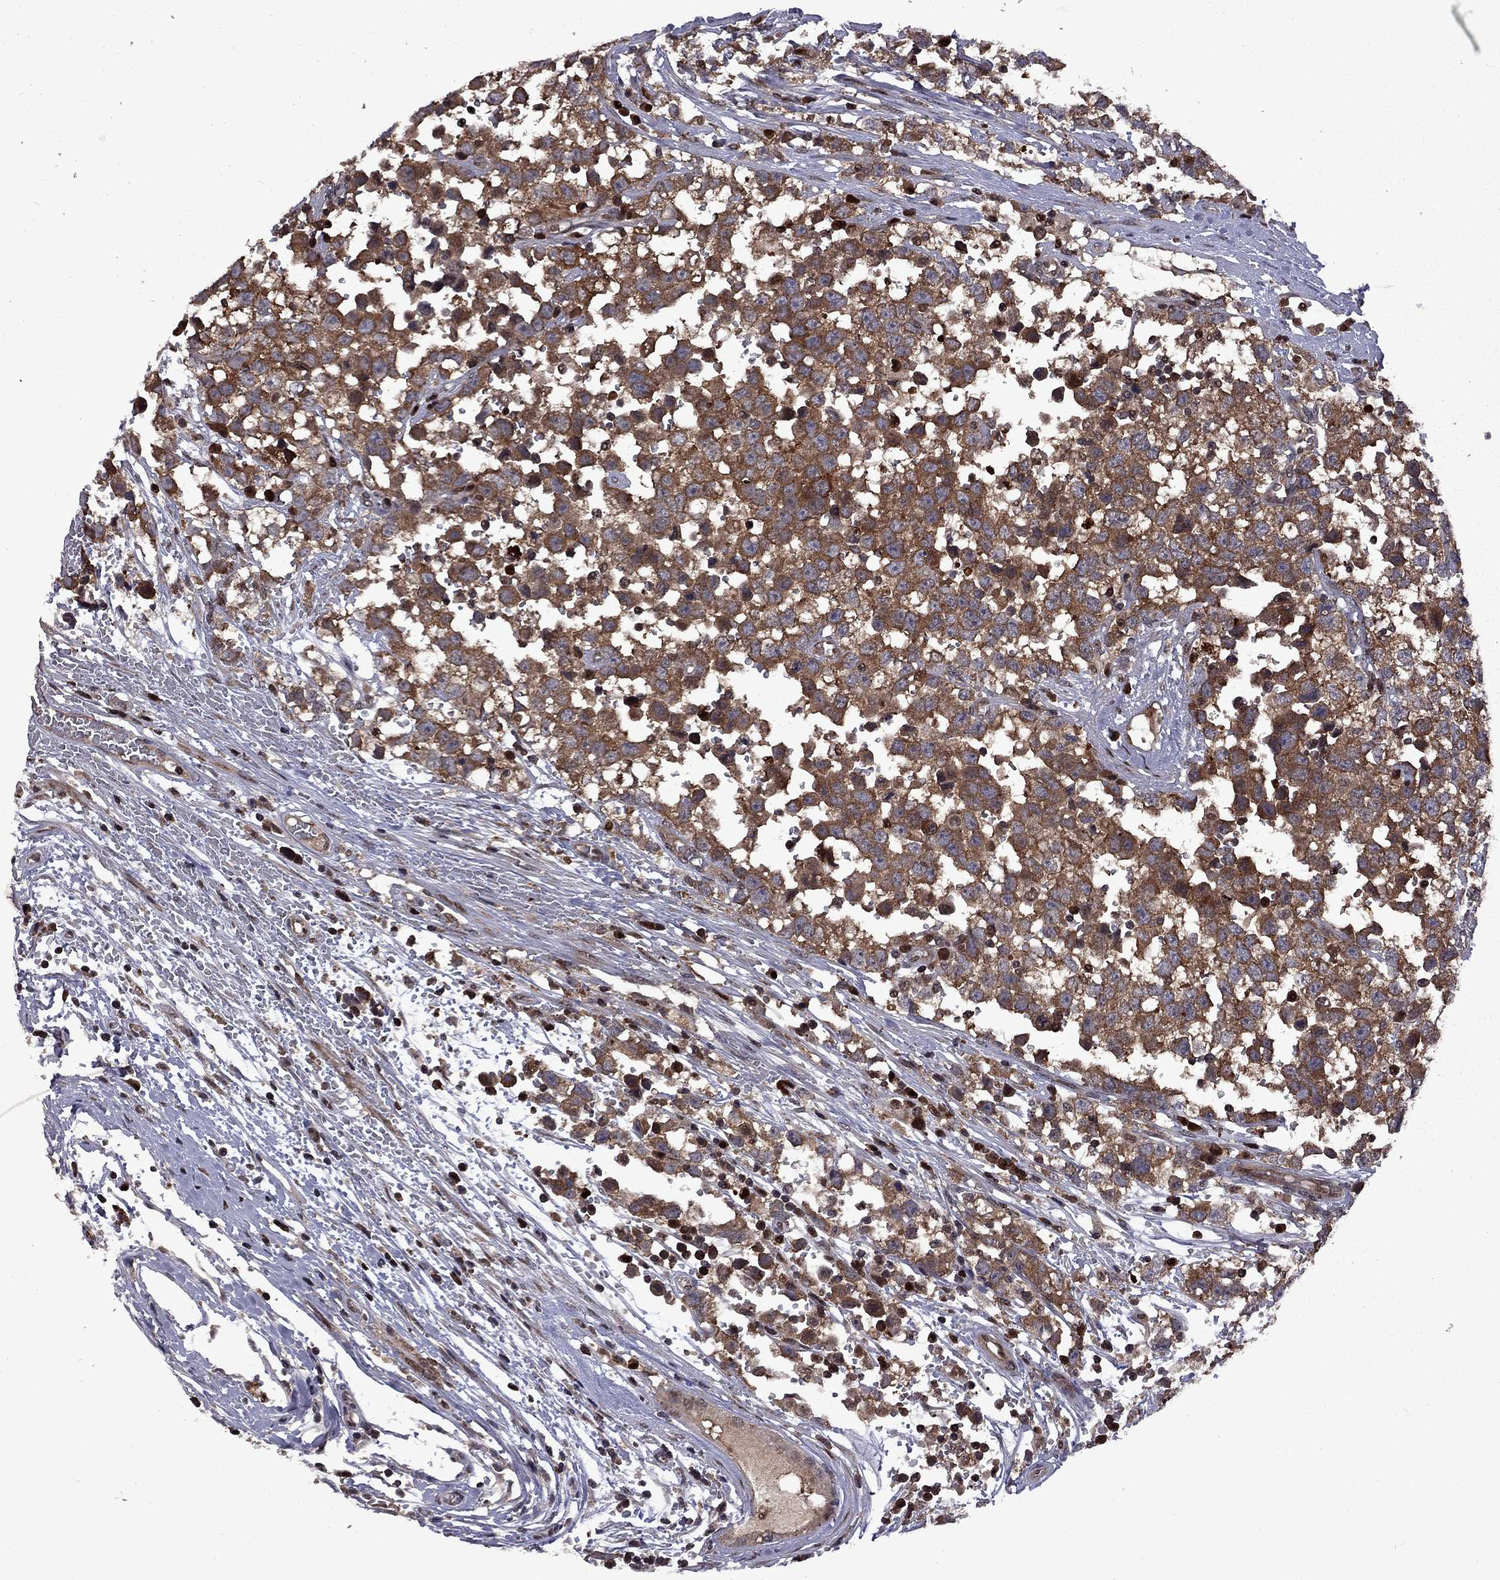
{"staining": {"intensity": "strong", "quantity": ">75%", "location": "cytoplasmic/membranous"}, "tissue": "testis cancer", "cell_type": "Tumor cells", "image_type": "cancer", "snomed": [{"axis": "morphology", "description": "Seminoma, NOS"}, {"axis": "topography", "description": "Testis"}], "caption": "IHC photomicrograph of human seminoma (testis) stained for a protein (brown), which shows high levels of strong cytoplasmic/membranous positivity in approximately >75% of tumor cells.", "gene": "IPP", "patient": {"sex": "male", "age": 34}}